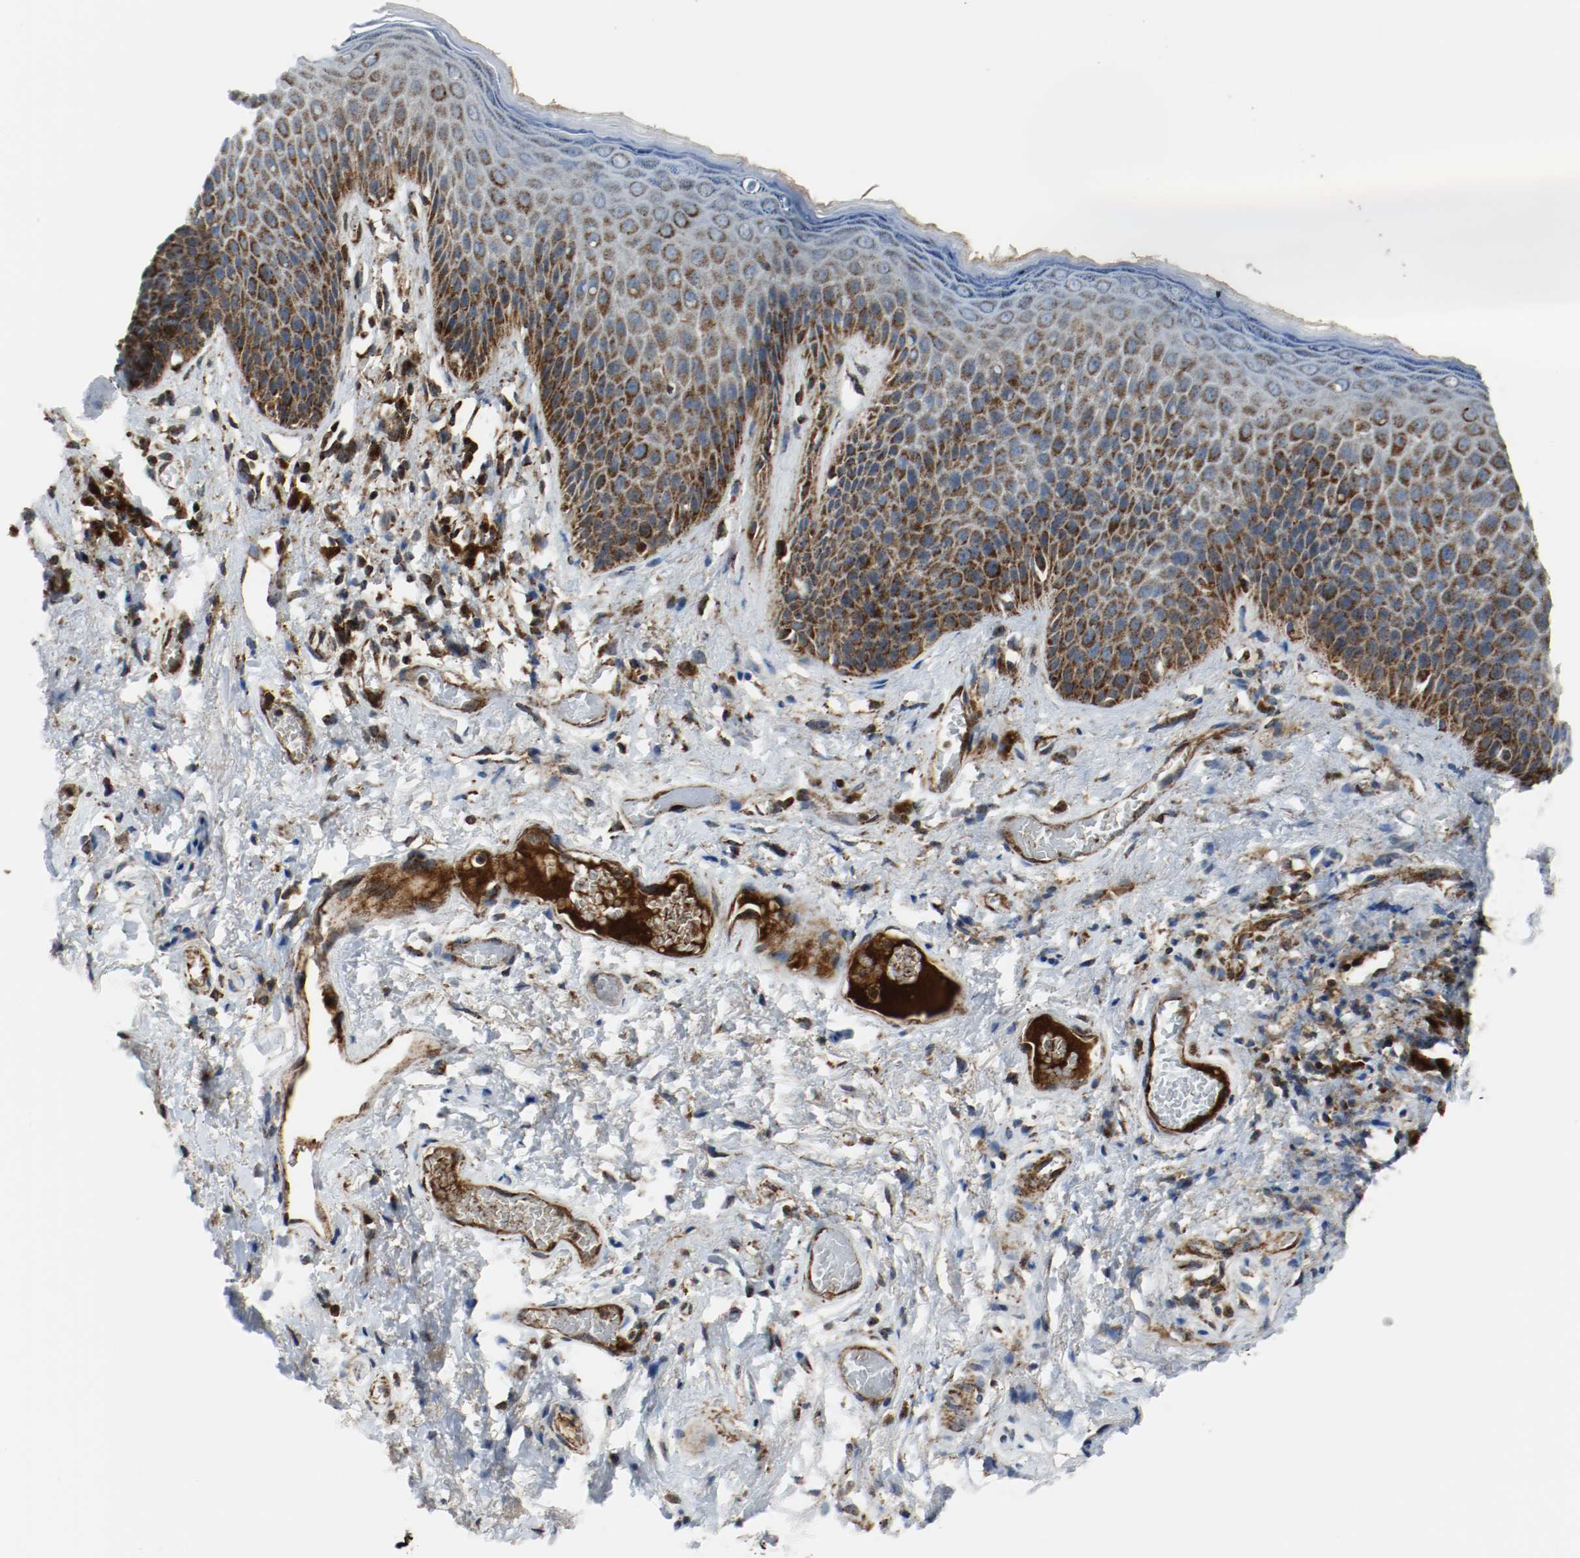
{"staining": {"intensity": "strong", "quantity": "25%-75%", "location": "cytoplasmic/membranous"}, "tissue": "skin", "cell_type": "Epidermal cells", "image_type": "normal", "snomed": [{"axis": "morphology", "description": "Normal tissue, NOS"}, {"axis": "topography", "description": "Anal"}], "caption": "Protein staining displays strong cytoplasmic/membranous expression in about 25%-75% of epidermal cells in benign skin.", "gene": "TXNRD1", "patient": {"sex": "female", "age": 46}}